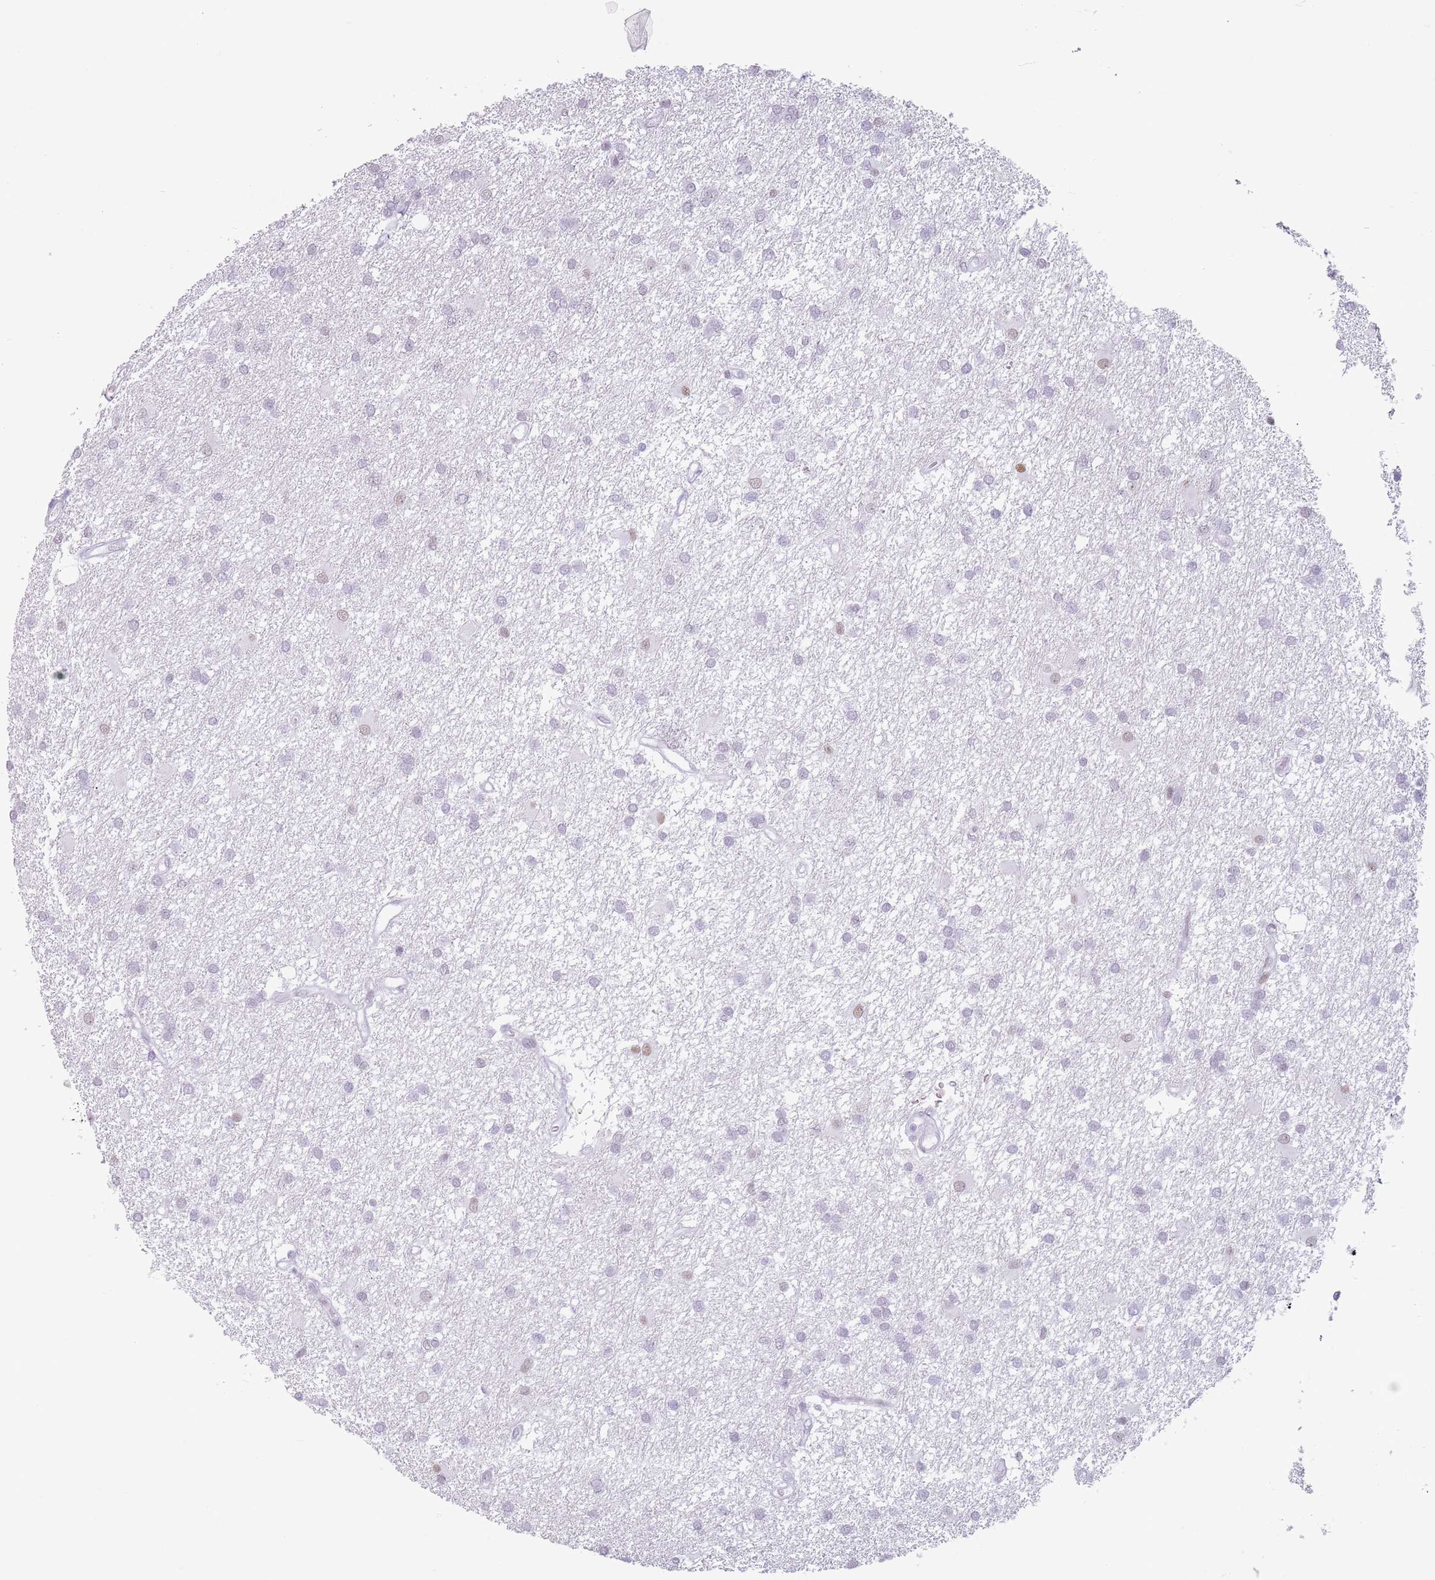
{"staining": {"intensity": "negative", "quantity": "none", "location": "none"}, "tissue": "glioma", "cell_type": "Tumor cells", "image_type": "cancer", "snomed": [{"axis": "morphology", "description": "Glioma, malignant, High grade"}, {"axis": "topography", "description": "Brain"}], "caption": "Glioma stained for a protein using immunohistochemistry demonstrates no expression tumor cells.", "gene": "FAM104B", "patient": {"sex": "male", "age": 77}}